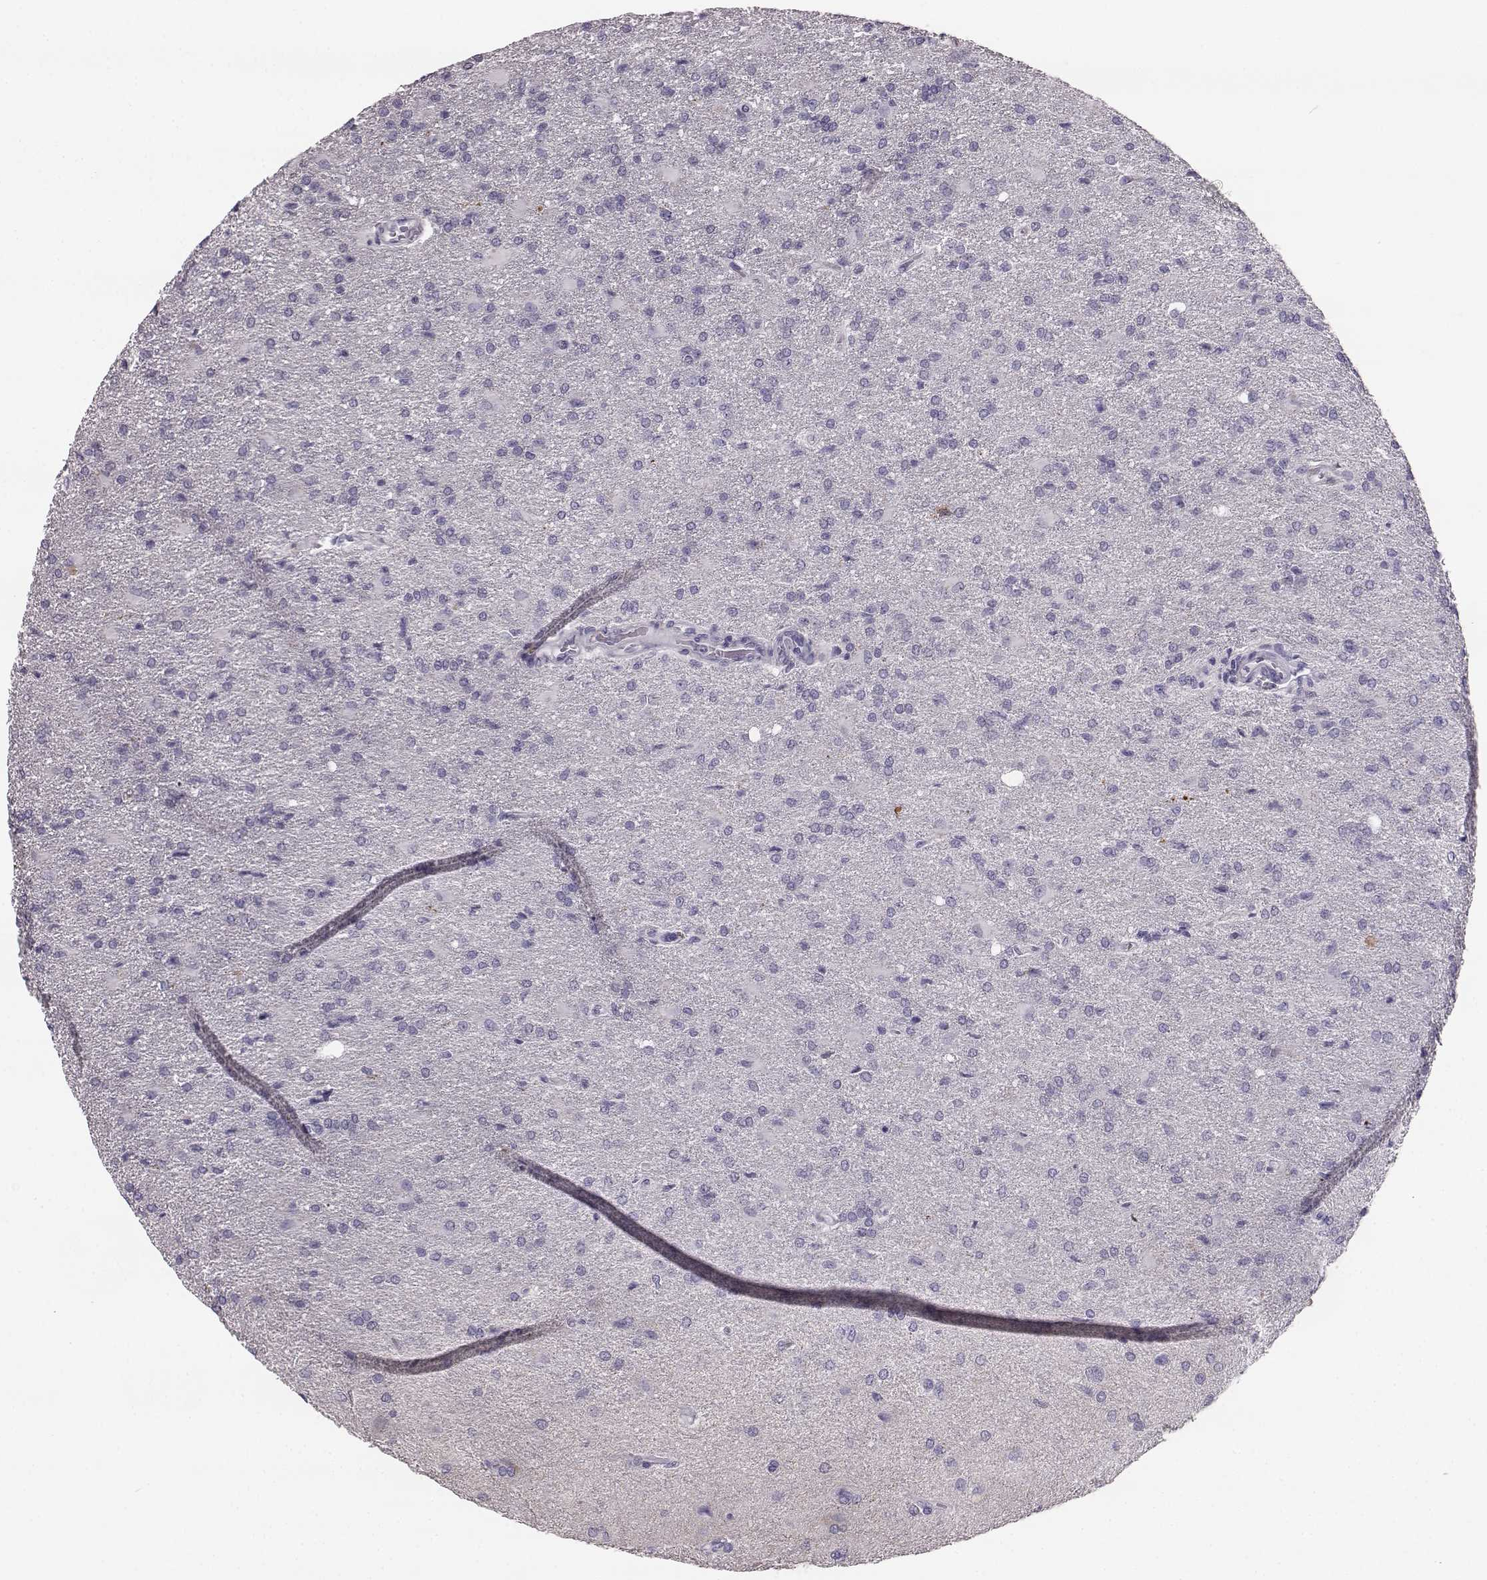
{"staining": {"intensity": "negative", "quantity": "none", "location": "none"}, "tissue": "glioma", "cell_type": "Tumor cells", "image_type": "cancer", "snomed": [{"axis": "morphology", "description": "Glioma, malignant, High grade"}, {"axis": "topography", "description": "Brain"}], "caption": "Immunohistochemistry image of glioma stained for a protein (brown), which reveals no positivity in tumor cells.", "gene": "NPTXR", "patient": {"sex": "male", "age": 68}}